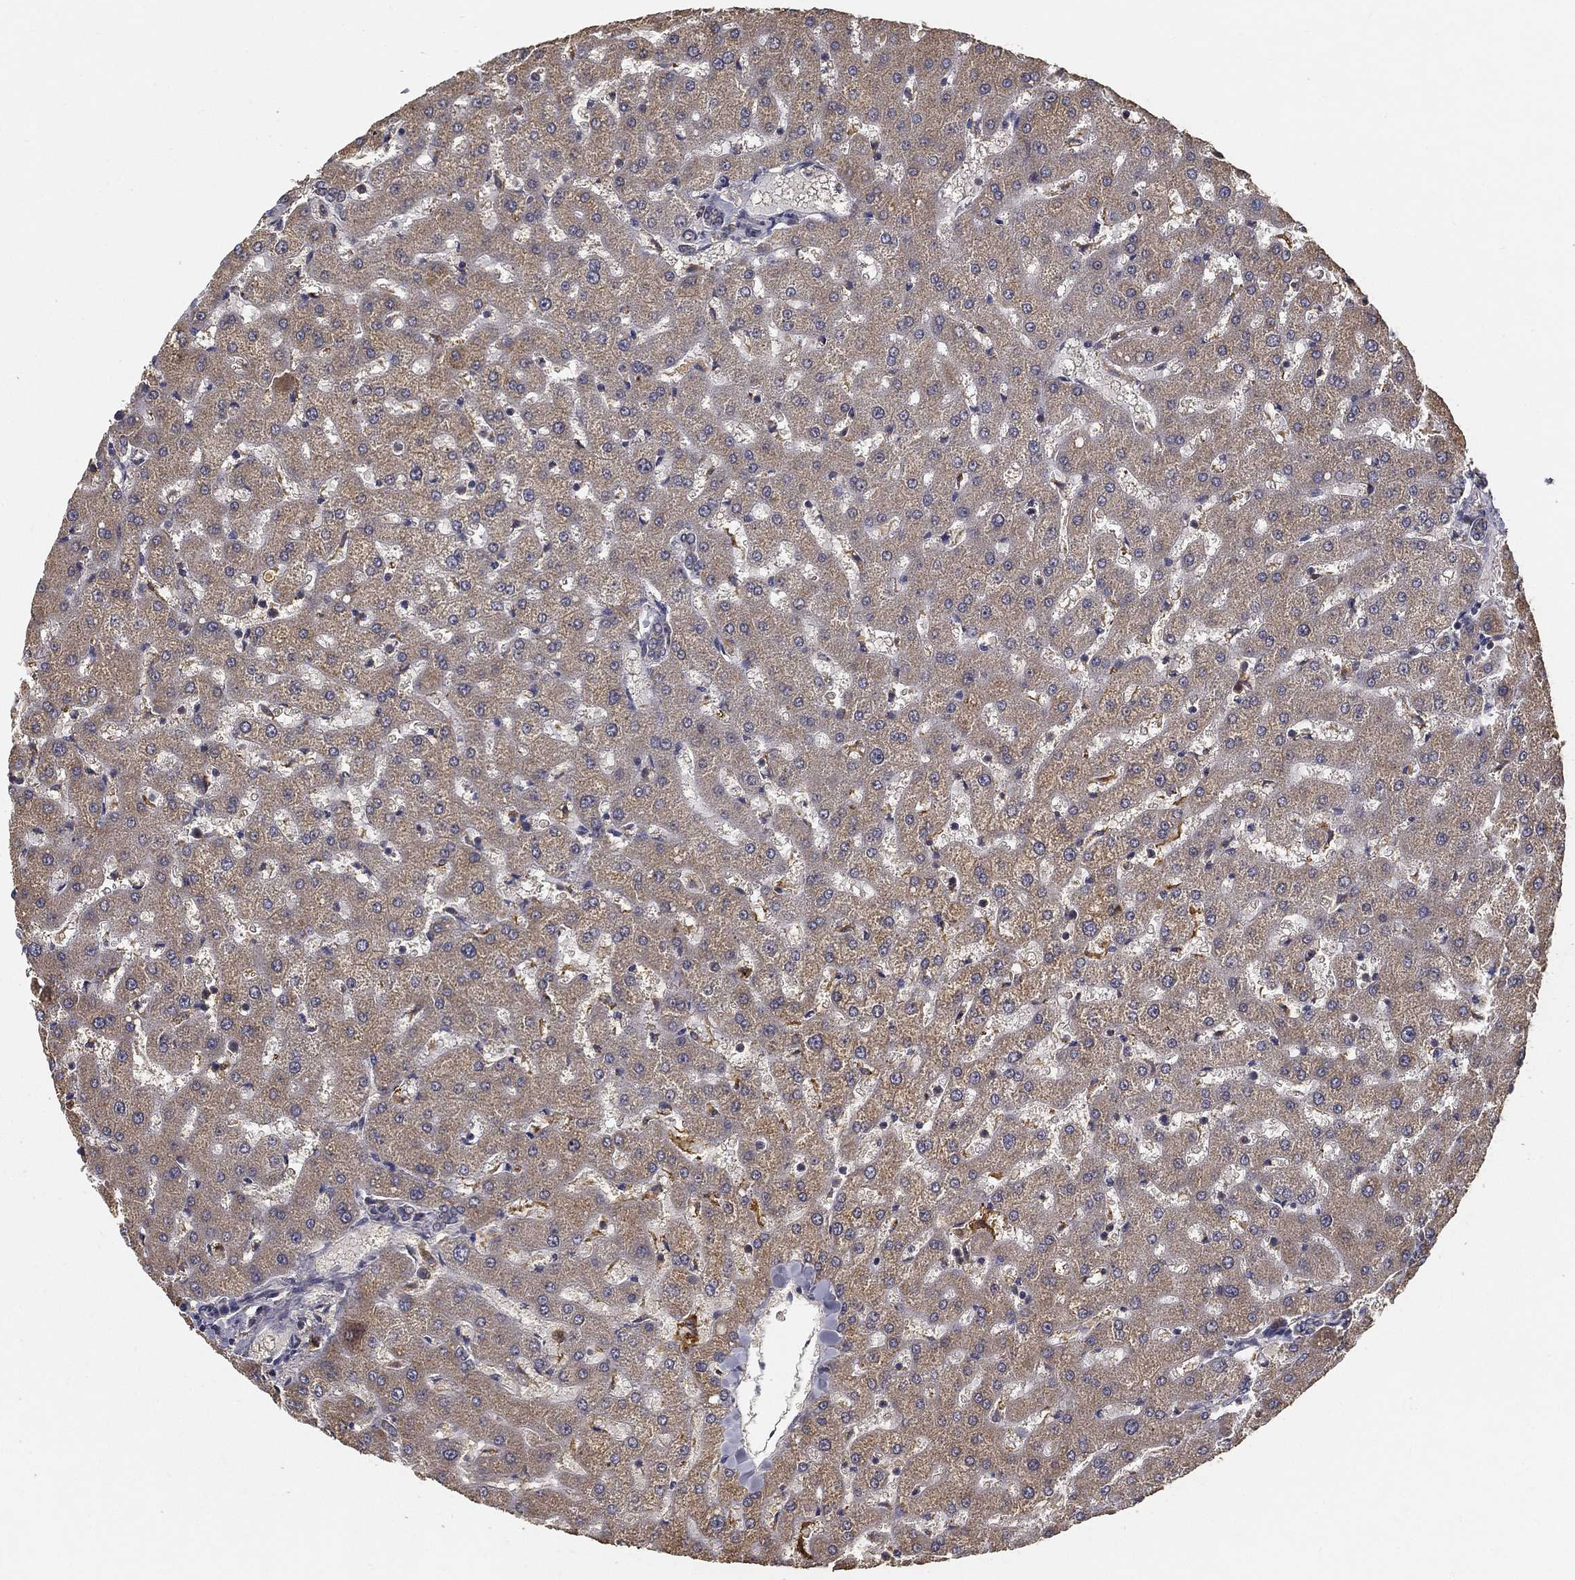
{"staining": {"intensity": "negative", "quantity": "none", "location": "none"}, "tissue": "liver", "cell_type": "Cholangiocytes", "image_type": "normal", "snomed": [{"axis": "morphology", "description": "Normal tissue, NOS"}, {"axis": "topography", "description": "Liver"}], "caption": "Immunohistochemical staining of unremarkable liver reveals no significant staining in cholangiocytes. Nuclei are stained in blue.", "gene": "MT", "patient": {"sex": "female", "age": 50}}